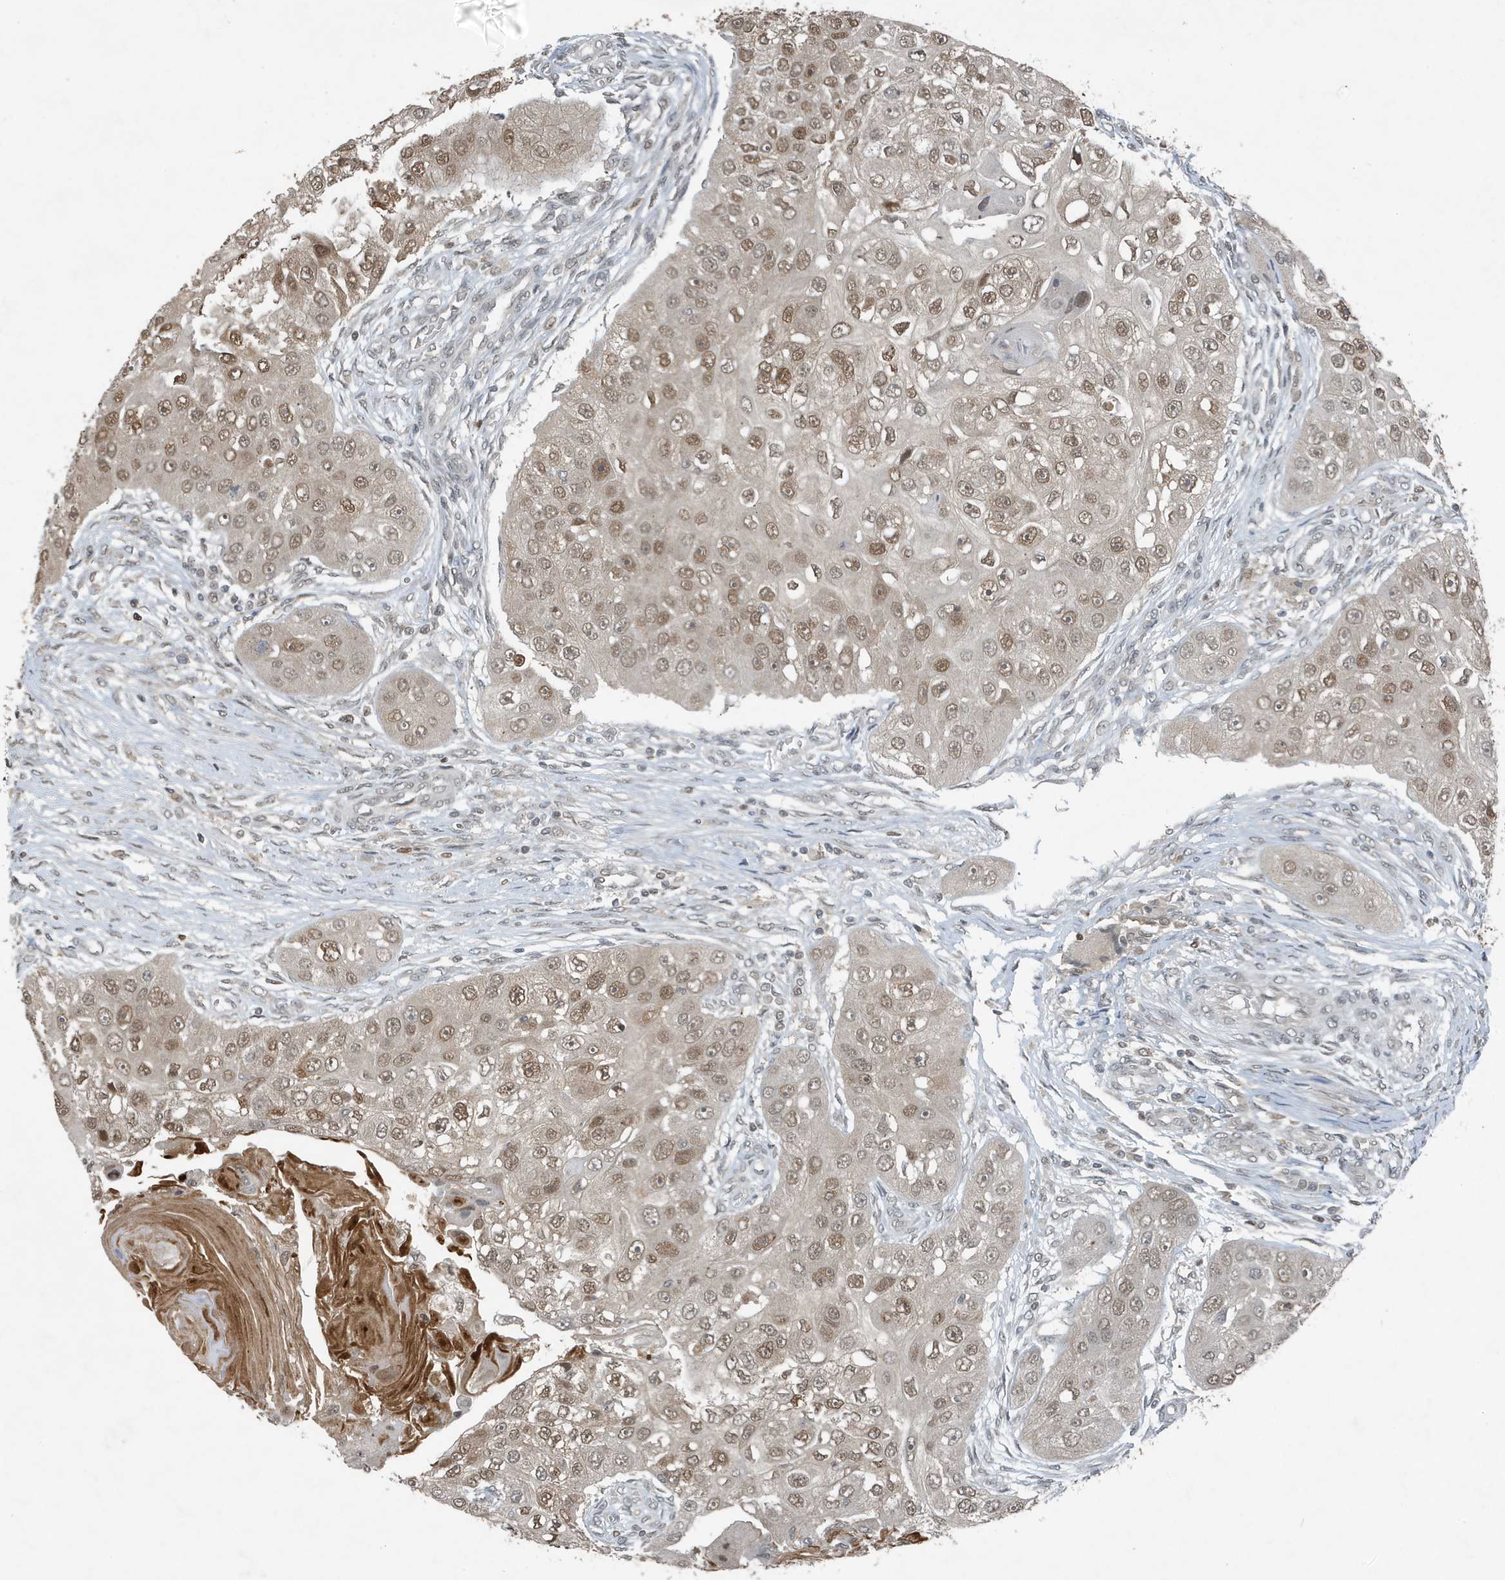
{"staining": {"intensity": "moderate", "quantity": "25%-75%", "location": "nuclear"}, "tissue": "head and neck cancer", "cell_type": "Tumor cells", "image_type": "cancer", "snomed": [{"axis": "morphology", "description": "Normal tissue, NOS"}, {"axis": "morphology", "description": "Squamous cell carcinoma, NOS"}, {"axis": "topography", "description": "Skeletal muscle"}, {"axis": "topography", "description": "Head-Neck"}], "caption": "Immunohistochemical staining of human head and neck cancer (squamous cell carcinoma) demonstrates medium levels of moderate nuclear positivity in about 25%-75% of tumor cells. (brown staining indicates protein expression, while blue staining denotes nuclei).", "gene": "HSPA1A", "patient": {"sex": "male", "age": 51}}